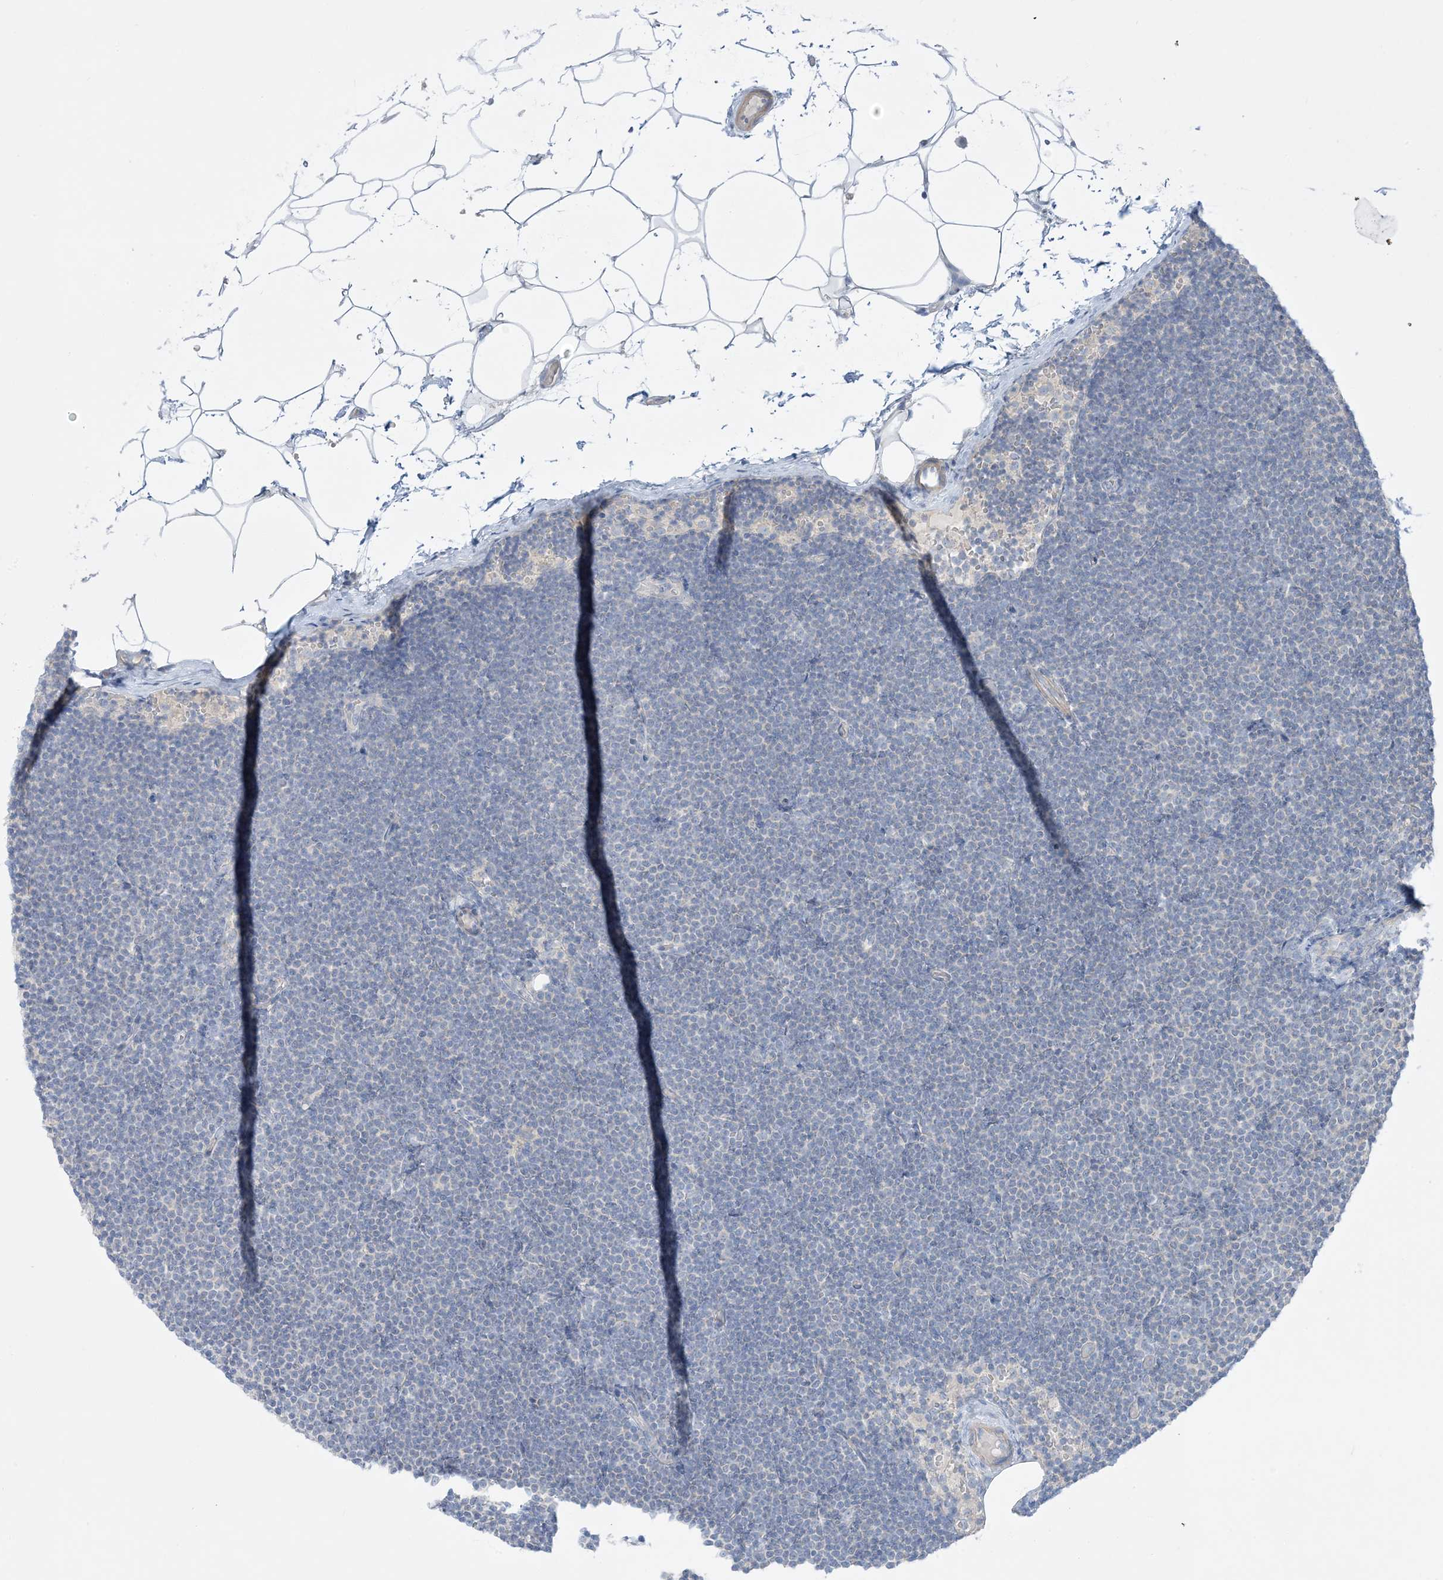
{"staining": {"intensity": "negative", "quantity": "none", "location": "none"}, "tissue": "lymphoma", "cell_type": "Tumor cells", "image_type": "cancer", "snomed": [{"axis": "morphology", "description": "Malignant lymphoma, non-Hodgkin's type, Low grade"}, {"axis": "topography", "description": "Lymph node"}], "caption": "An IHC histopathology image of lymphoma is shown. There is no staining in tumor cells of lymphoma.", "gene": "FAM184A", "patient": {"sex": "female", "age": 53}}